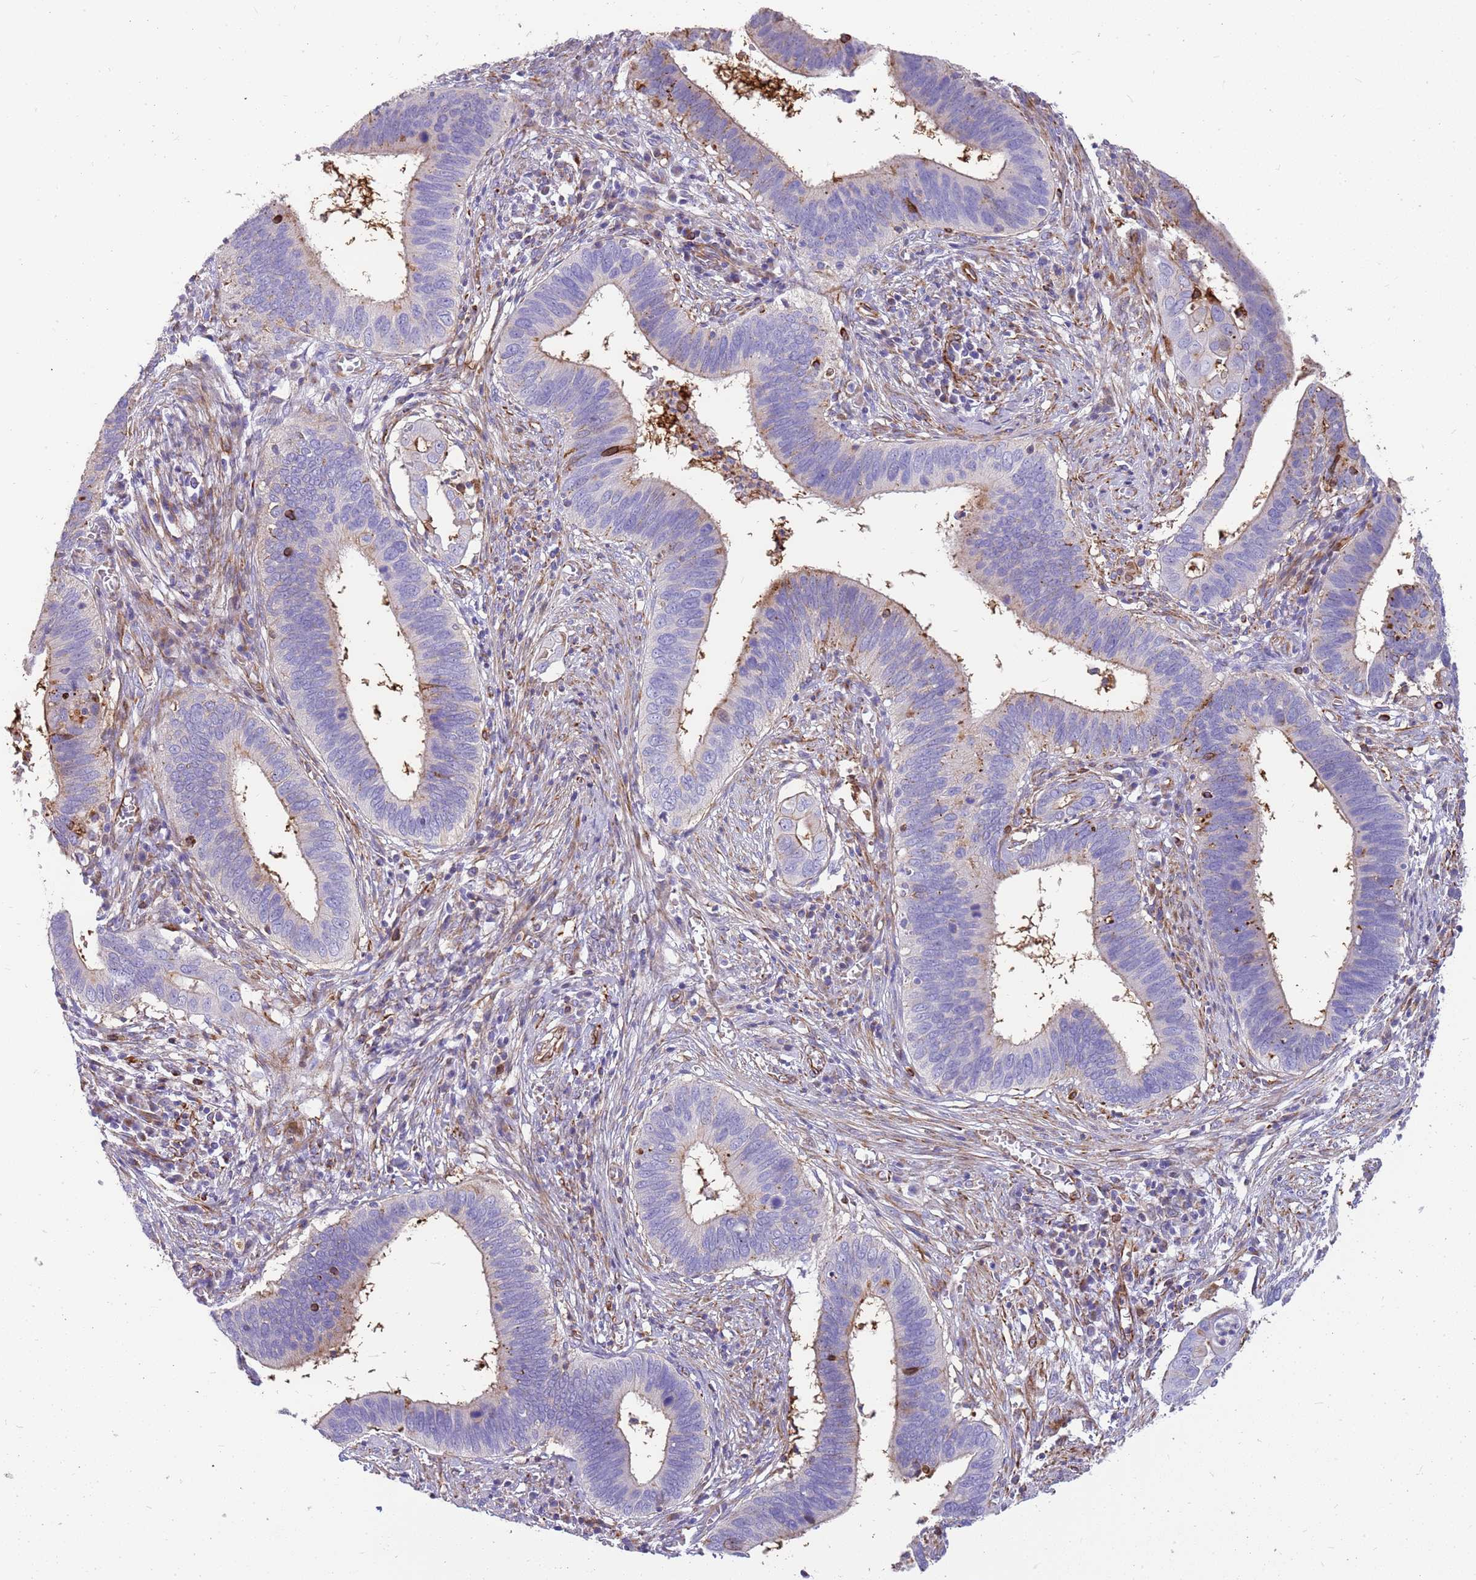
{"staining": {"intensity": "moderate", "quantity": "<25%", "location": "cytoplasmic/membranous"}, "tissue": "cervical cancer", "cell_type": "Tumor cells", "image_type": "cancer", "snomed": [{"axis": "morphology", "description": "Adenocarcinoma, NOS"}, {"axis": "topography", "description": "Cervix"}], "caption": "Human adenocarcinoma (cervical) stained for a protein (brown) displays moderate cytoplasmic/membranous positive expression in approximately <25% of tumor cells.", "gene": "ZDHHC1", "patient": {"sex": "female", "age": 42}}